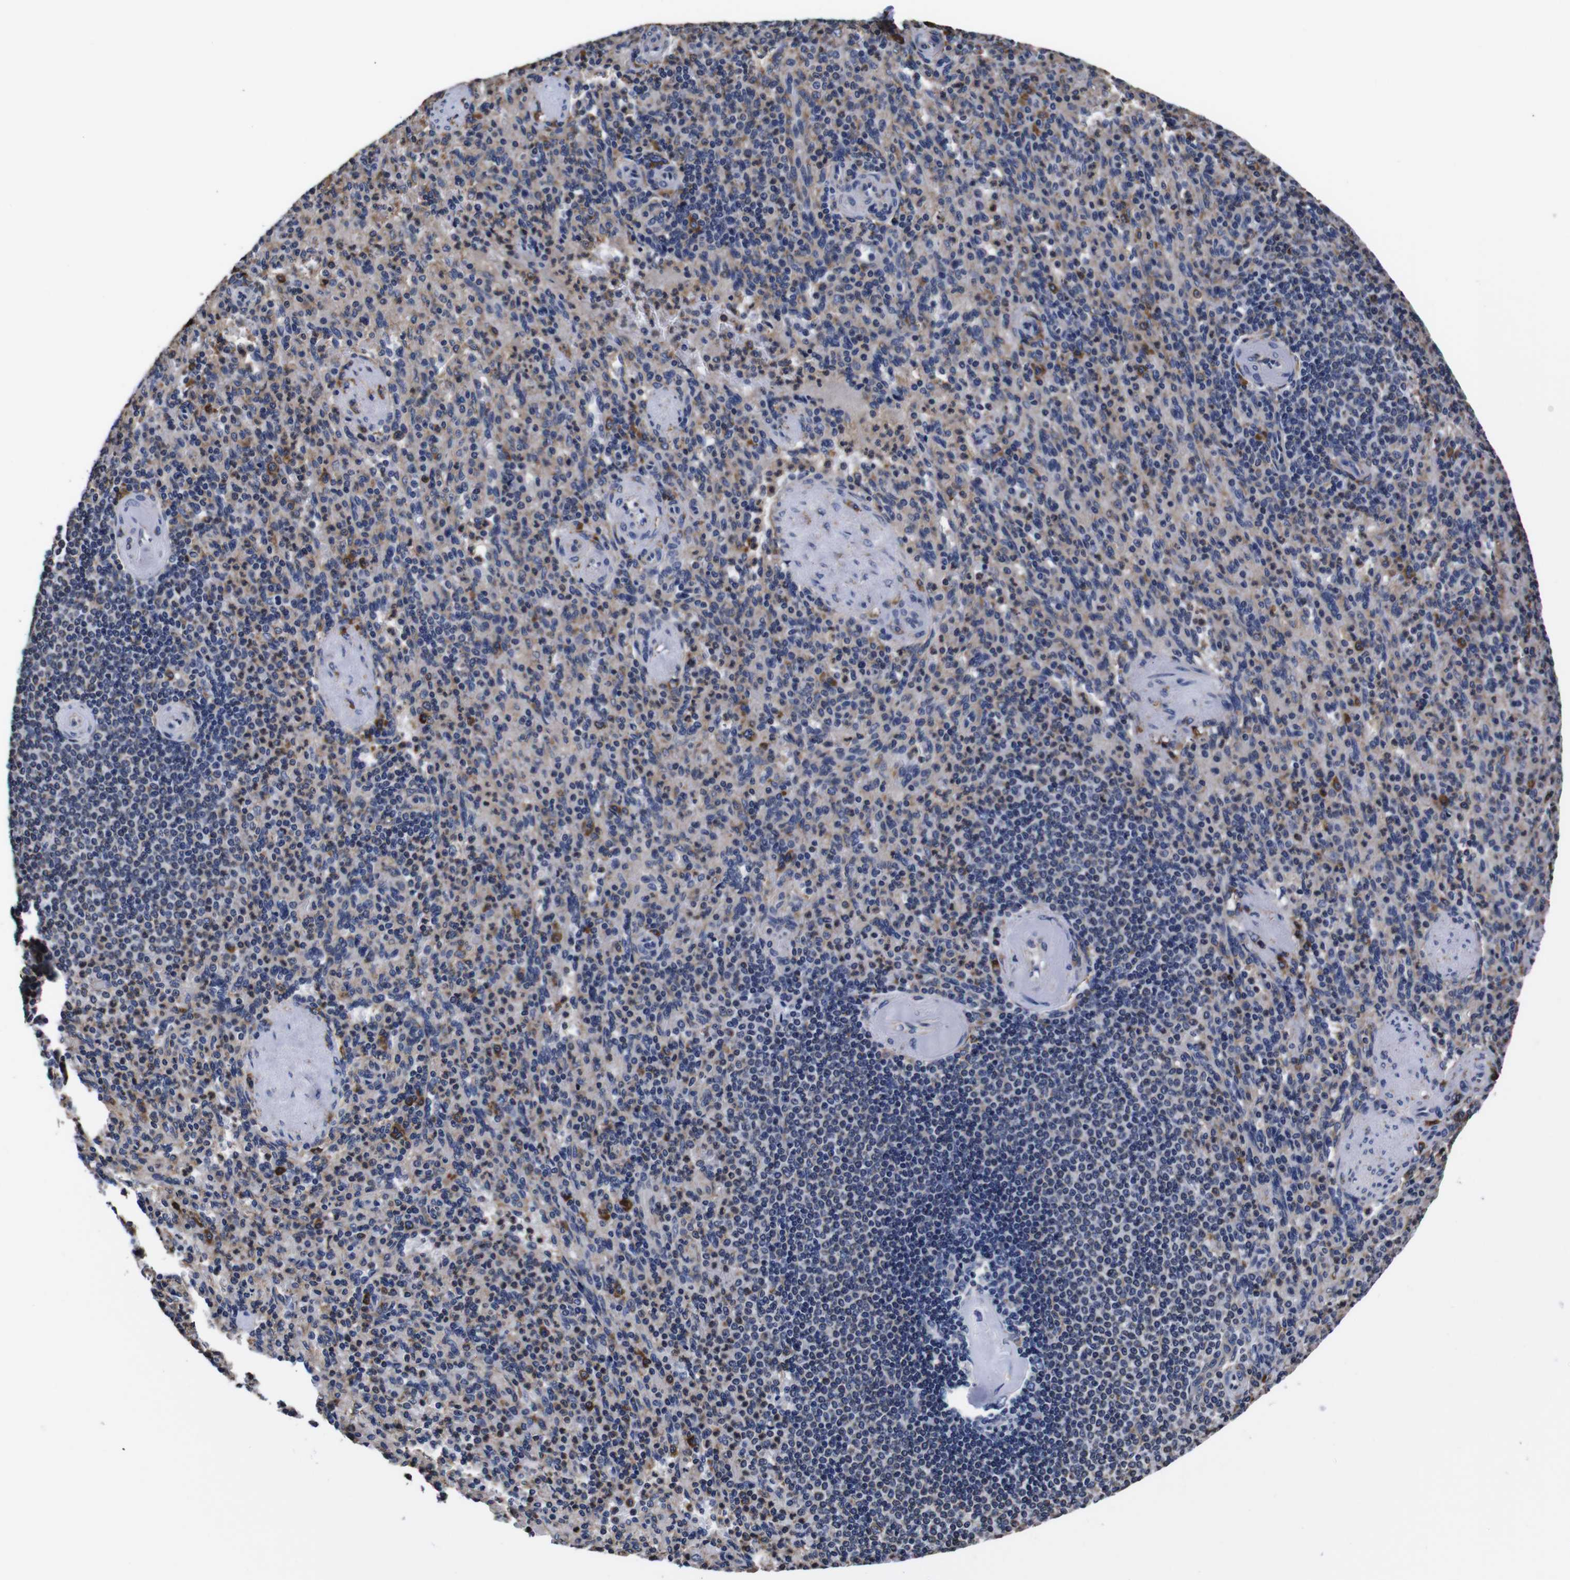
{"staining": {"intensity": "moderate", "quantity": "25%-75%", "location": "cytoplasmic/membranous"}, "tissue": "spleen", "cell_type": "Cells in red pulp", "image_type": "normal", "snomed": [{"axis": "morphology", "description": "Normal tissue, NOS"}, {"axis": "topography", "description": "Spleen"}], "caption": "Immunohistochemical staining of benign human spleen demonstrates medium levels of moderate cytoplasmic/membranous expression in approximately 25%-75% of cells in red pulp.", "gene": "PPIB", "patient": {"sex": "female", "age": 74}}